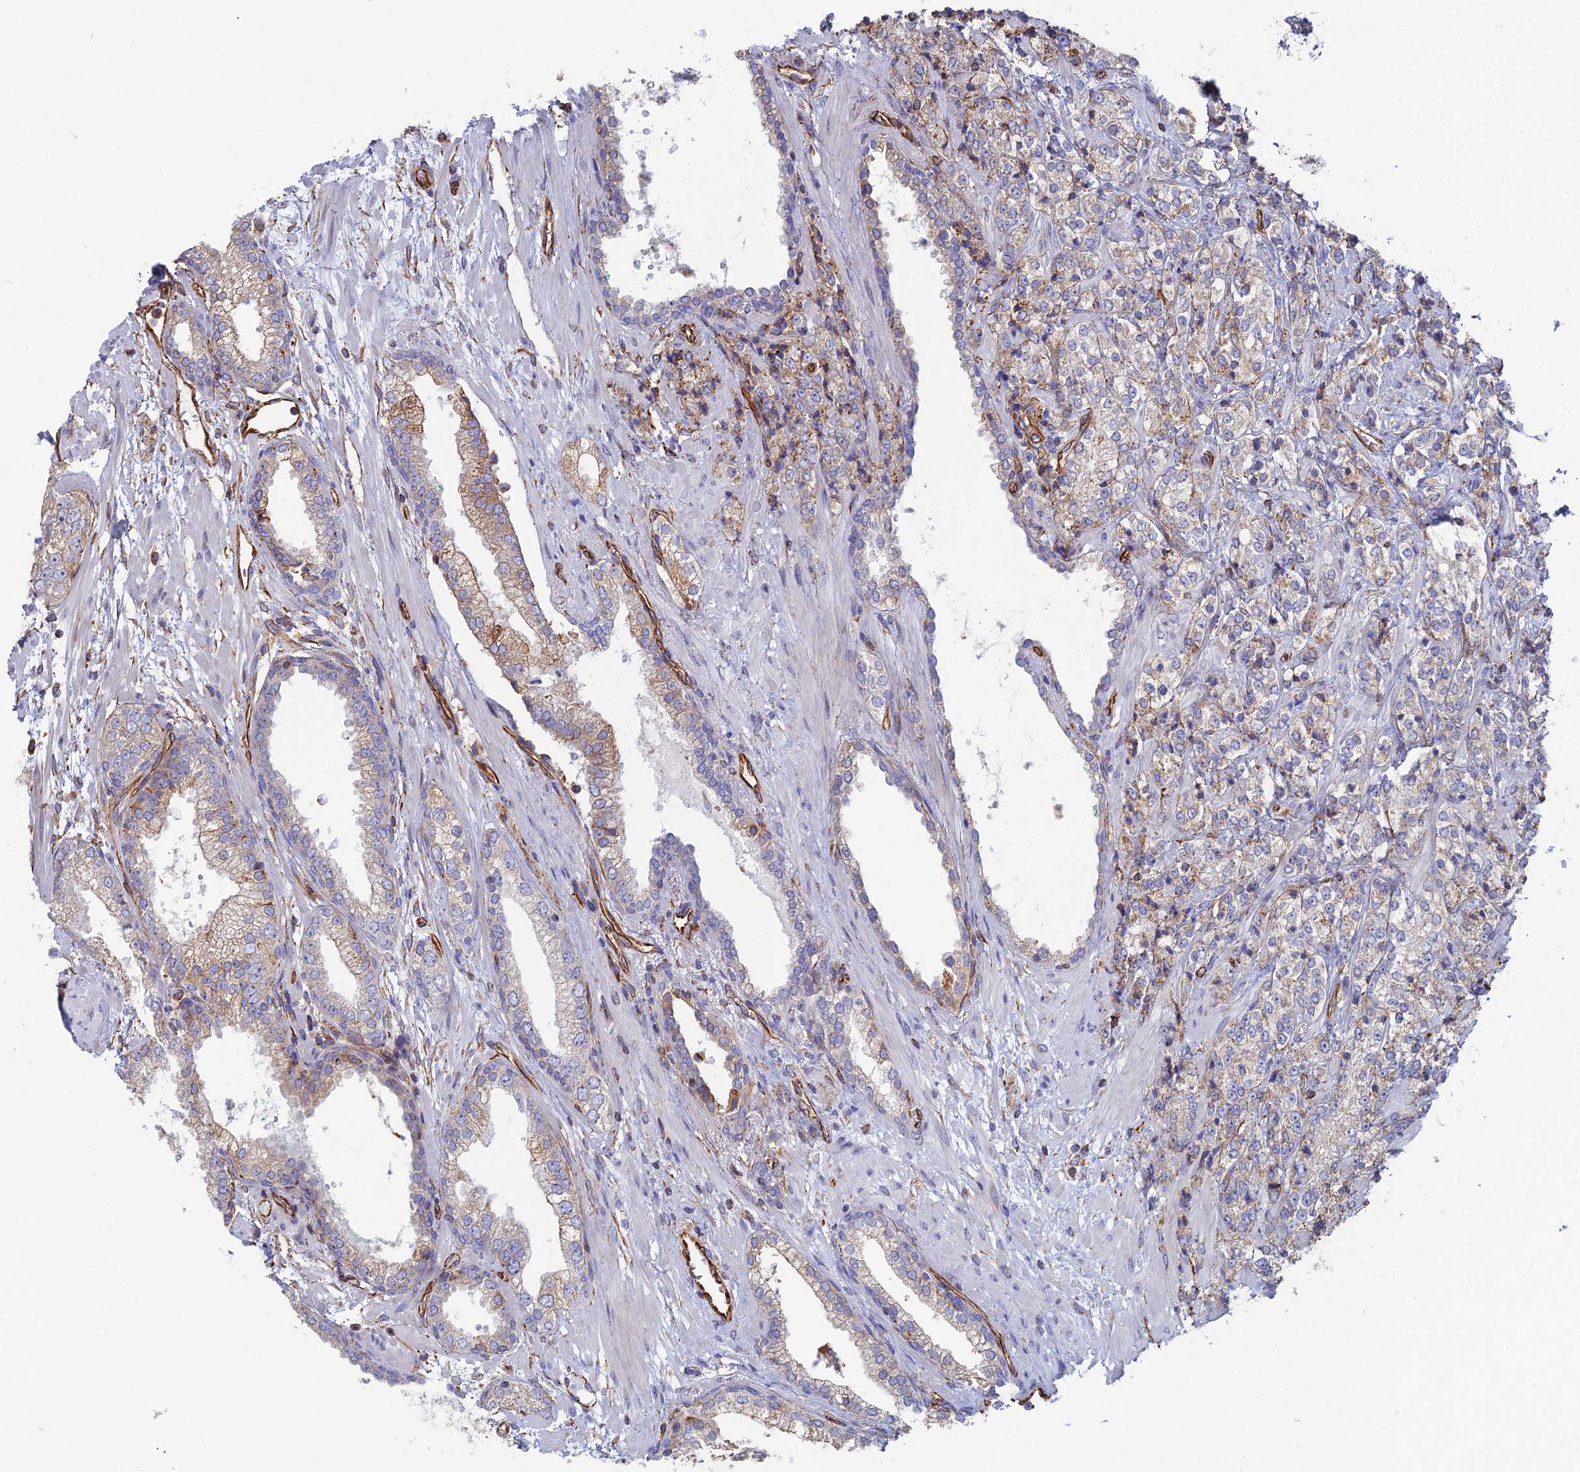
{"staining": {"intensity": "weak", "quantity": "<25%", "location": "cytoplasmic/membranous"}, "tissue": "prostate cancer", "cell_type": "Tumor cells", "image_type": "cancer", "snomed": [{"axis": "morphology", "description": "Adenocarcinoma, High grade"}, {"axis": "topography", "description": "Prostate"}], "caption": "IHC histopathology image of prostate cancer stained for a protein (brown), which exhibits no expression in tumor cells.", "gene": "CLVS2", "patient": {"sex": "male", "age": 69}}